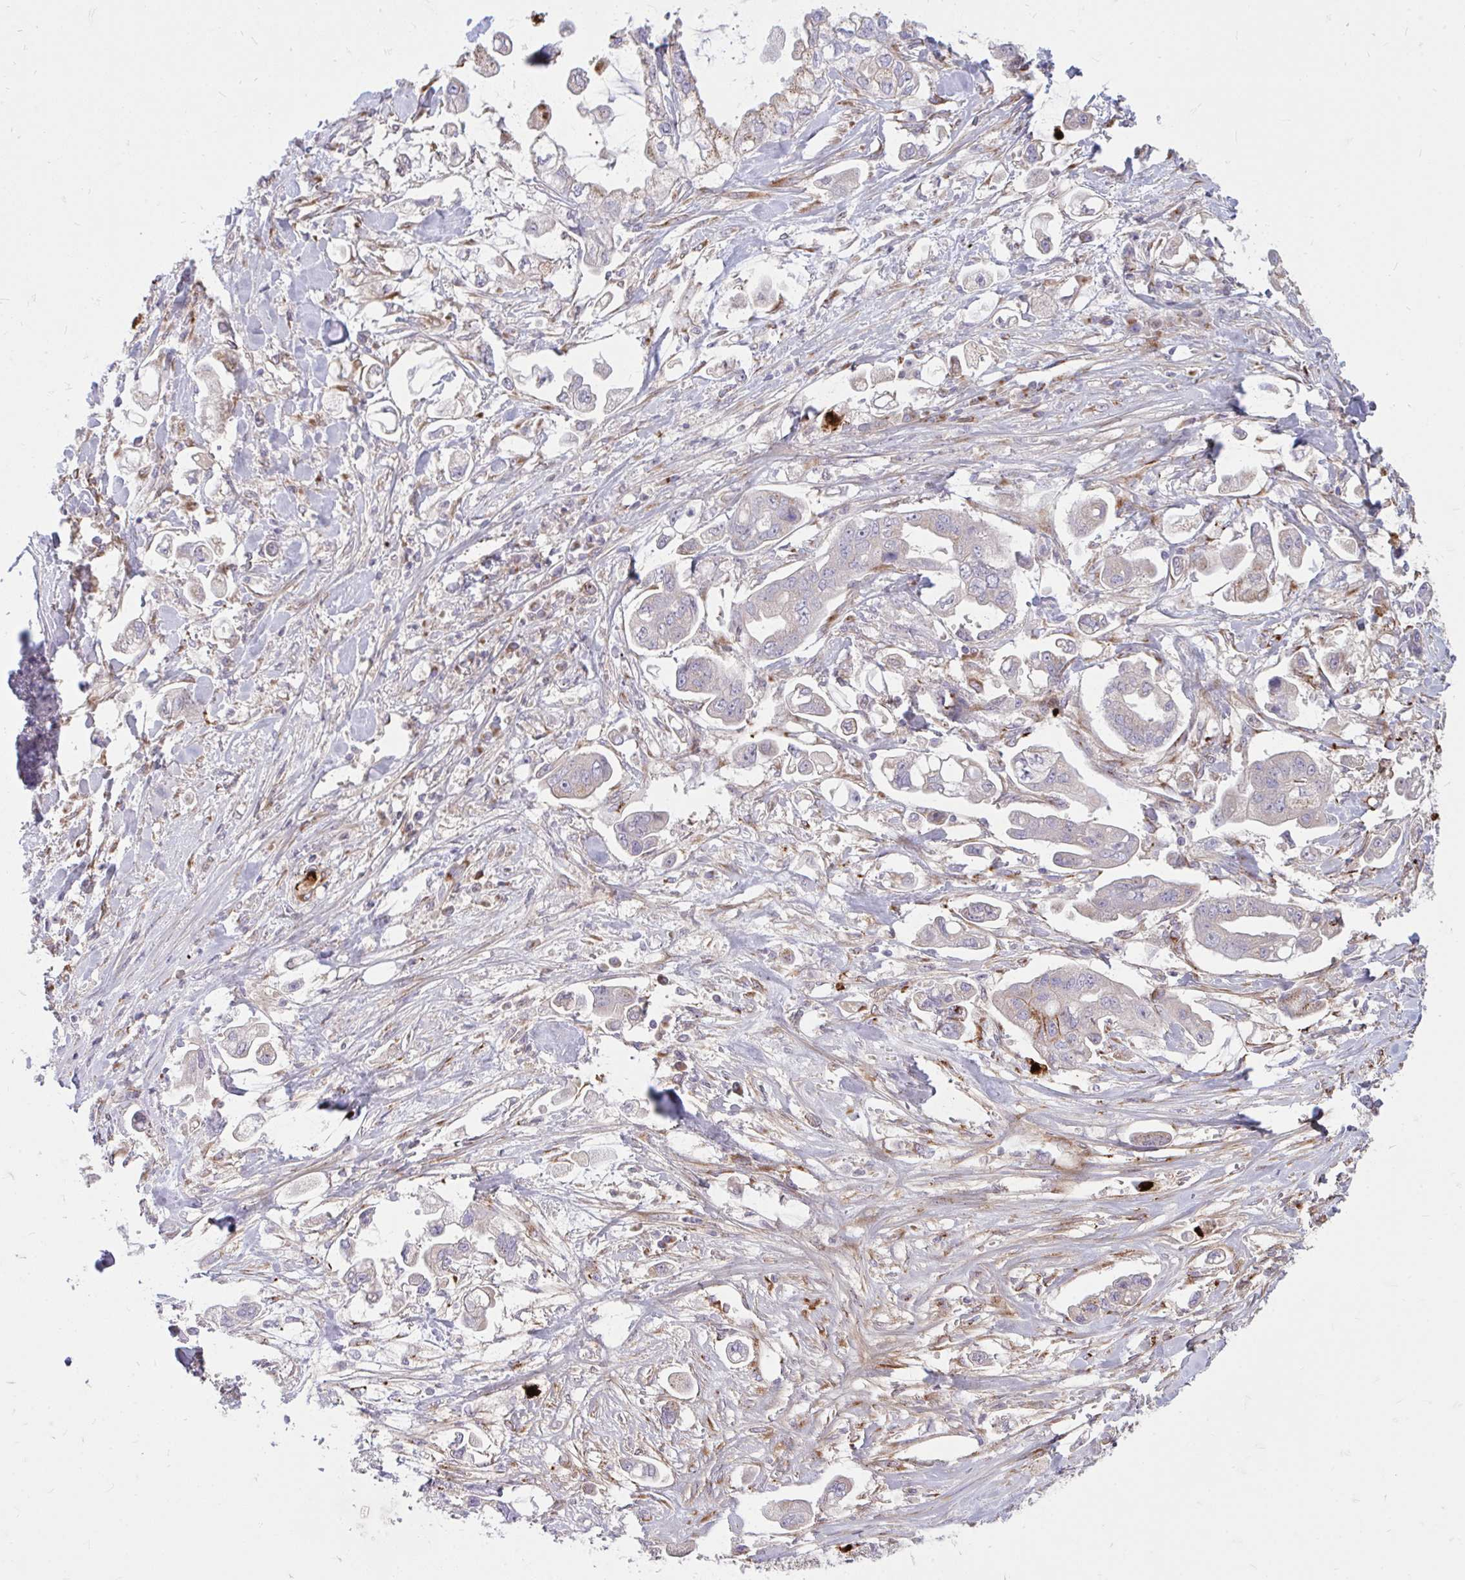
{"staining": {"intensity": "weak", "quantity": "<25%", "location": "cytoplasmic/membranous"}, "tissue": "stomach cancer", "cell_type": "Tumor cells", "image_type": "cancer", "snomed": [{"axis": "morphology", "description": "Adenocarcinoma, NOS"}, {"axis": "topography", "description": "Stomach"}], "caption": "Adenocarcinoma (stomach) stained for a protein using IHC demonstrates no positivity tumor cells.", "gene": "RAB6B", "patient": {"sex": "male", "age": 62}}